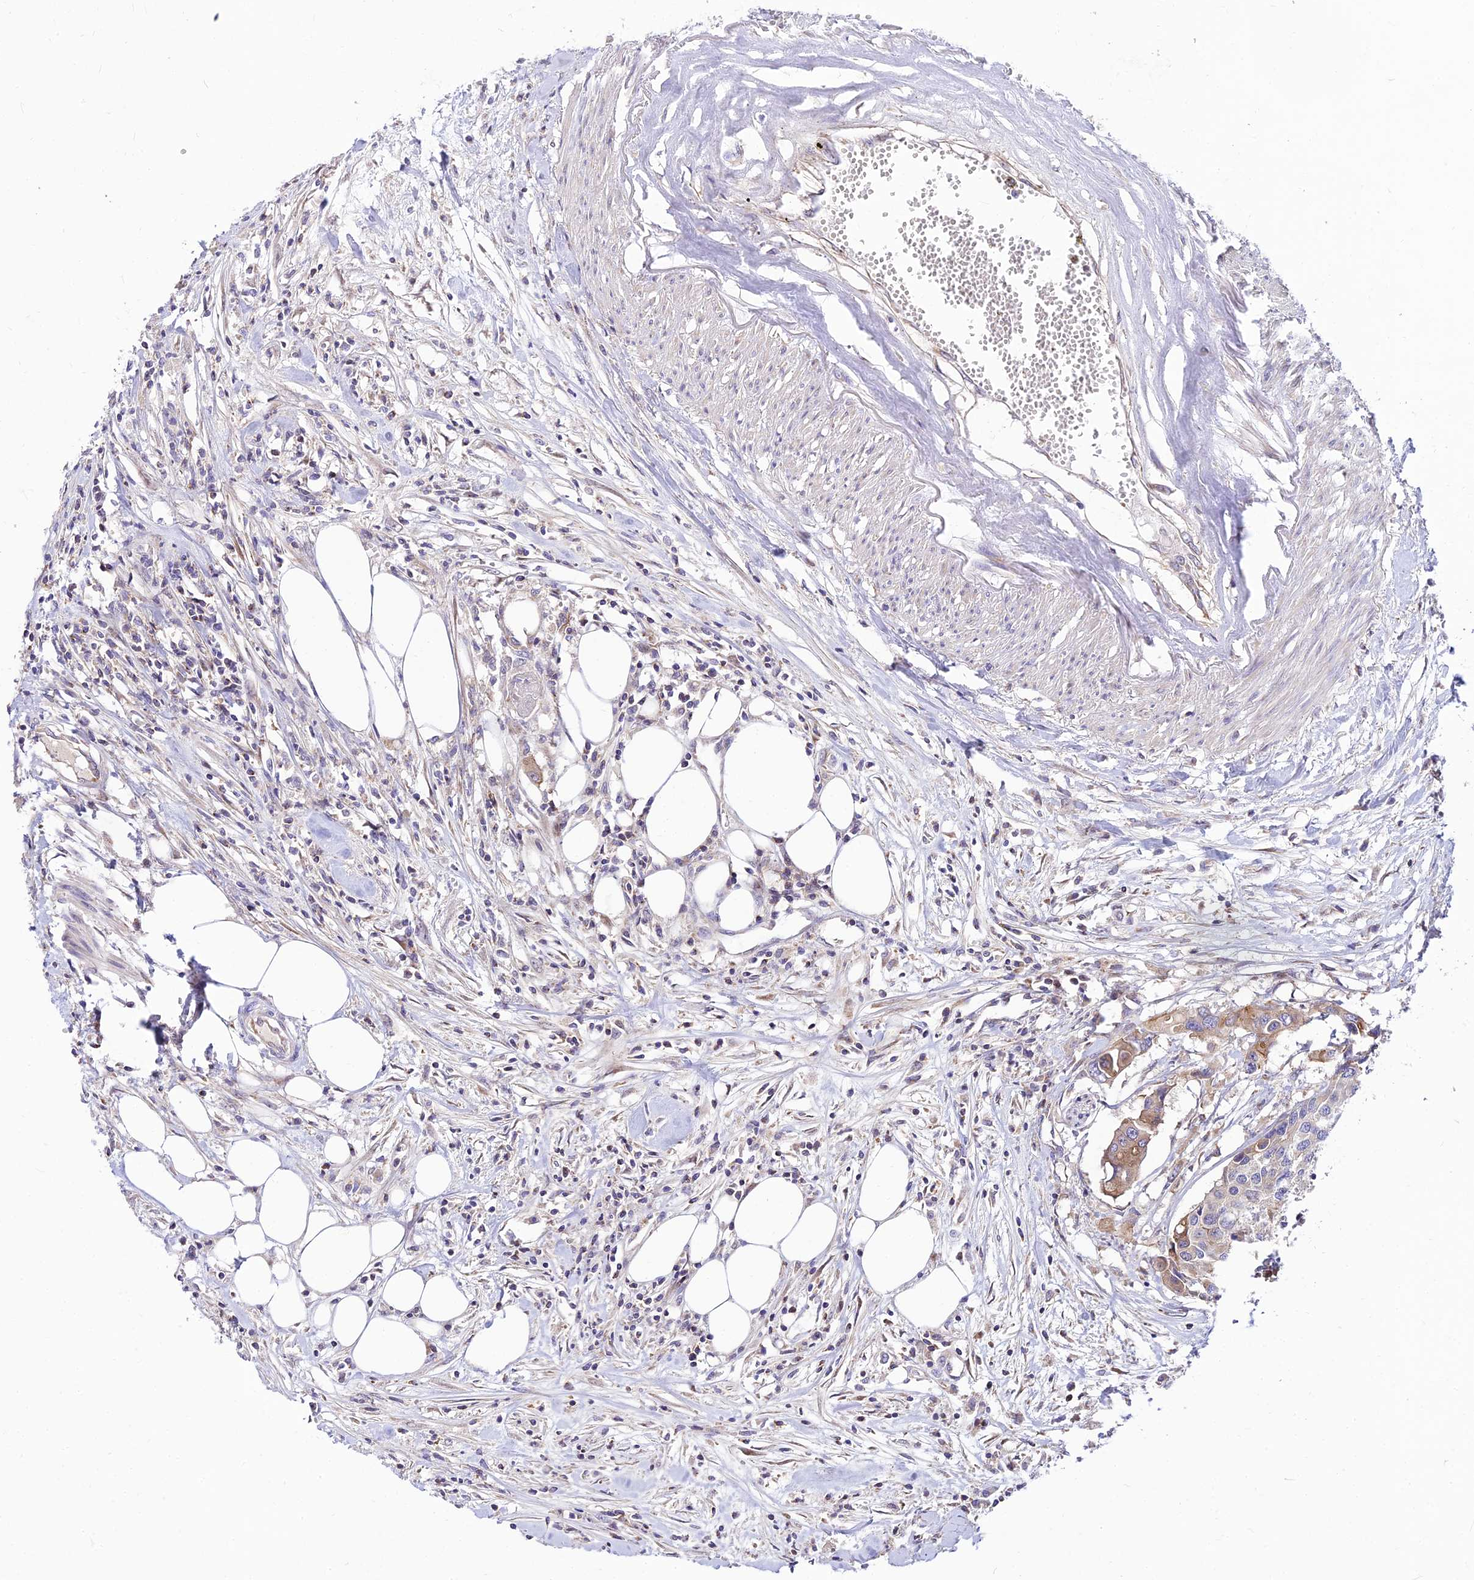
{"staining": {"intensity": "moderate", "quantity": "<25%", "location": "cytoplasmic/membranous"}, "tissue": "colorectal cancer", "cell_type": "Tumor cells", "image_type": "cancer", "snomed": [{"axis": "morphology", "description": "Adenocarcinoma, NOS"}, {"axis": "topography", "description": "Colon"}], "caption": "Human colorectal cancer (adenocarcinoma) stained with a brown dye demonstrates moderate cytoplasmic/membranous positive expression in about <25% of tumor cells.", "gene": "C6orf132", "patient": {"sex": "male", "age": 77}}